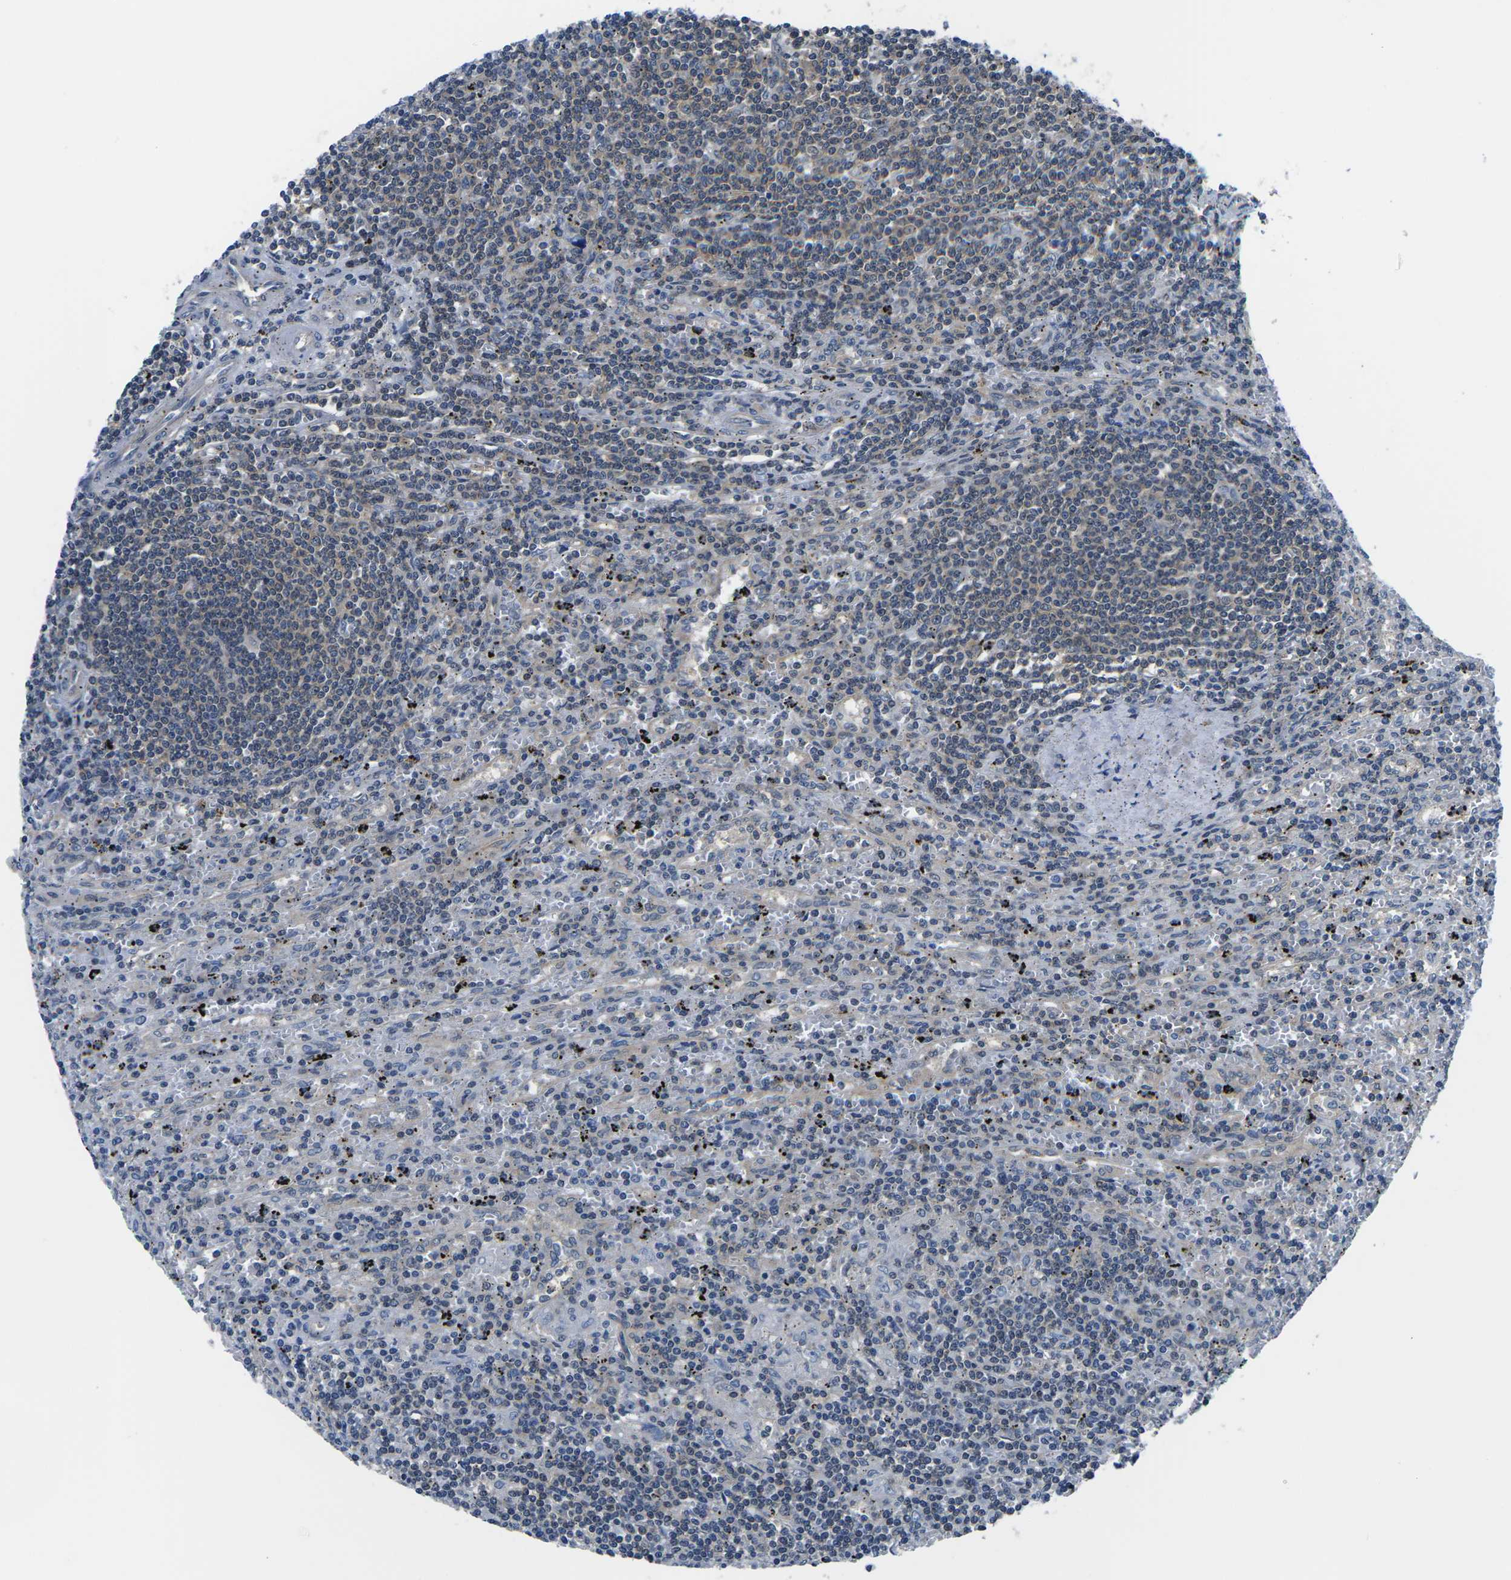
{"staining": {"intensity": "weak", "quantity": "<25%", "location": "cytoplasmic/membranous"}, "tissue": "lymphoma", "cell_type": "Tumor cells", "image_type": "cancer", "snomed": [{"axis": "morphology", "description": "Malignant lymphoma, non-Hodgkin's type, Low grade"}, {"axis": "topography", "description": "Spleen"}], "caption": "Immunohistochemistry (IHC) histopathology image of lymphoma stained for a protein (brown), which demonstrates no expression in tumor cells.", "gene": "GSK3B", "patient": {"sex": "male", "age": 76}}